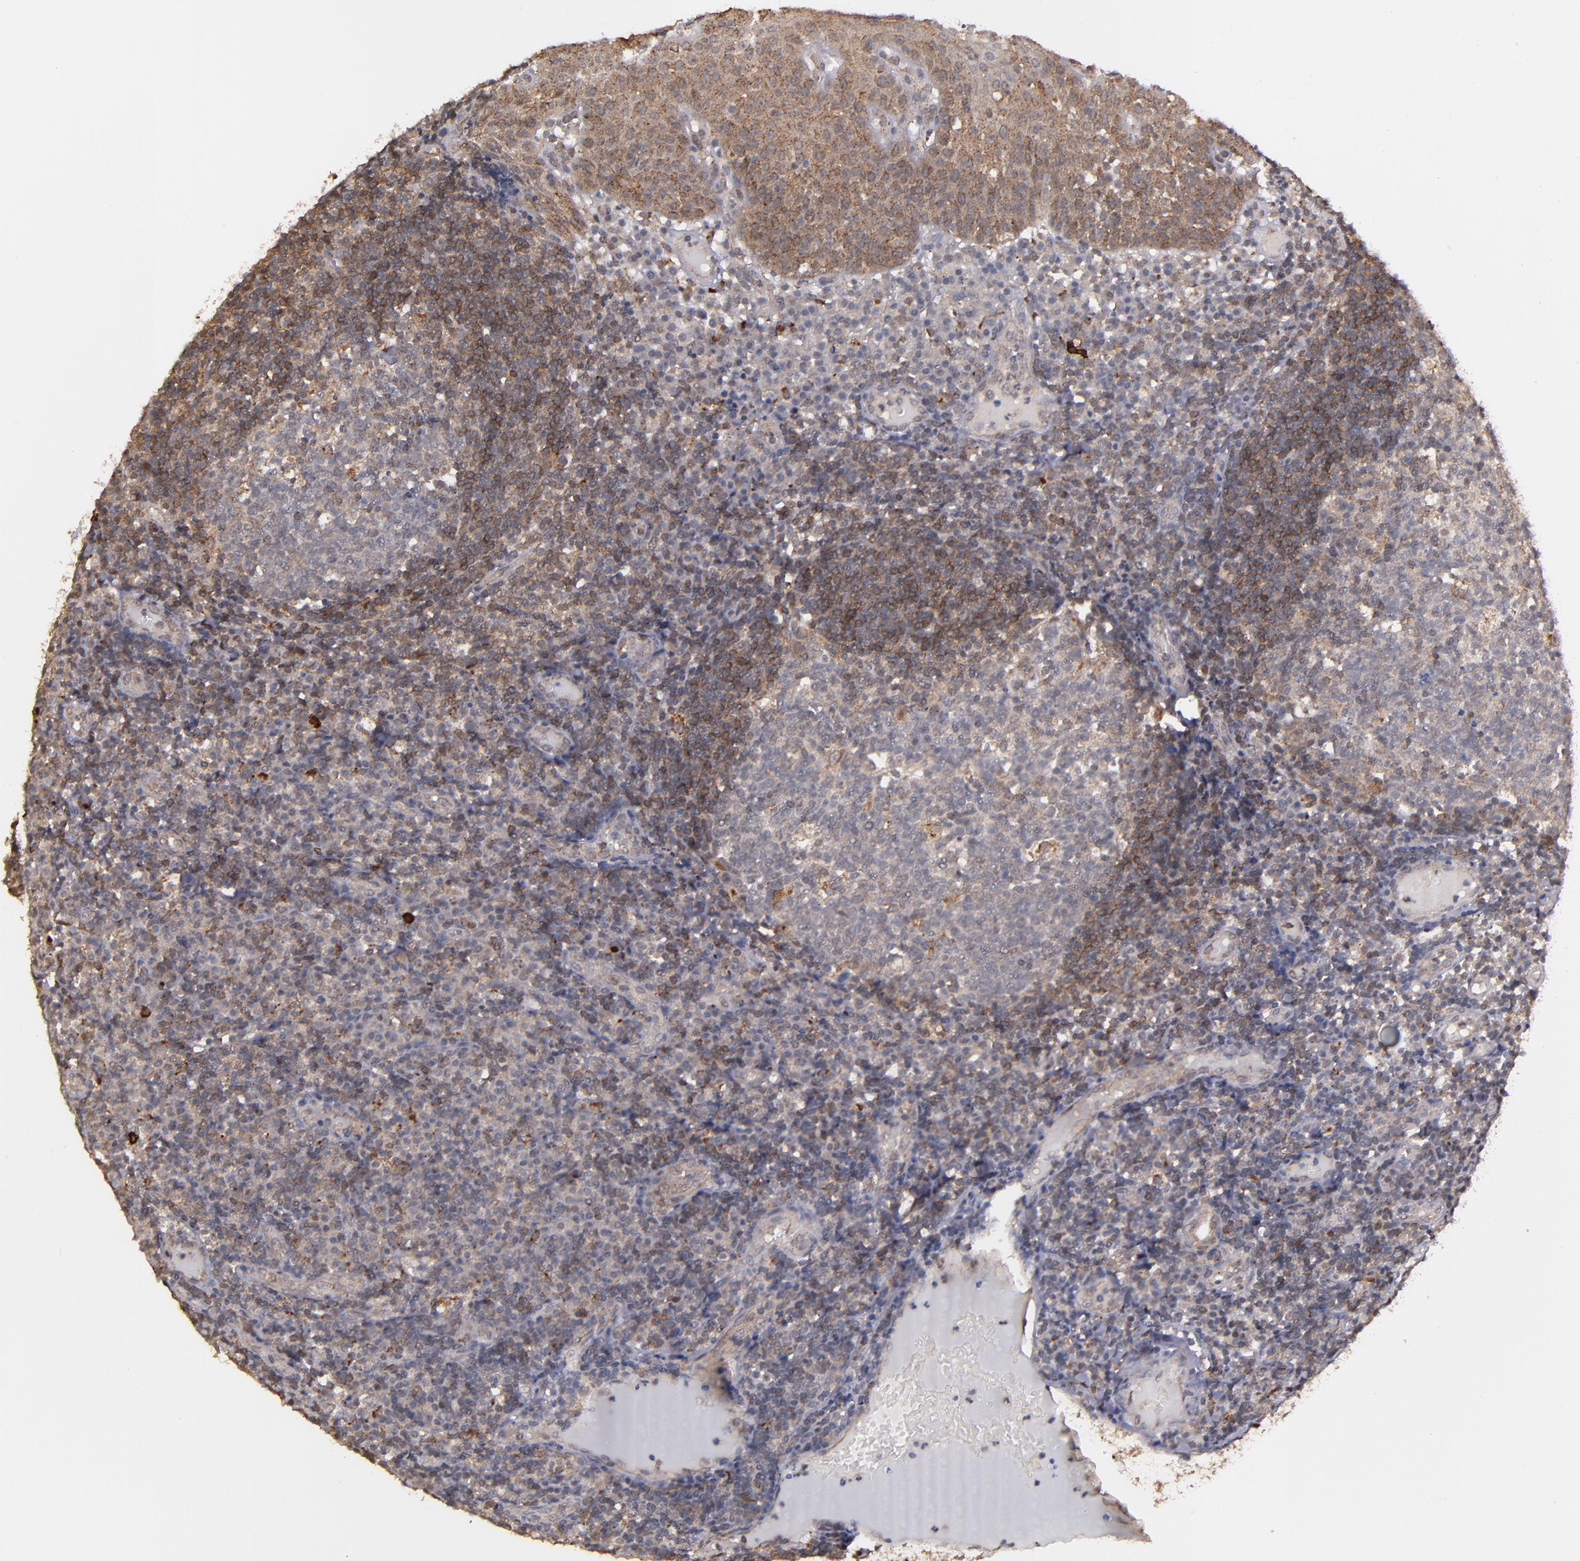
{"staining": {"intensity": "moderate", "quantity": "25%-75%", "location": "cytoplasmic/membranous"}, "tissue": "tonsil", "cell_type": "Germinal center cells", "image_type": "normal", "snomed": [{"axis": "morphology", "description": "Normal tissue, NOS"}, {"axis": "topography", "description": "Tonsil"}], "caption": "This histopathology image shows immunohistochemistry (IHC) staining of unremarkable human tonsil, with medium moderate cytoplasmic/membranous expression in approximately 25%-75% of germinal center cells.", "gene": "SIPA1L1", "patient": {"sex": "female", "age": 40}}